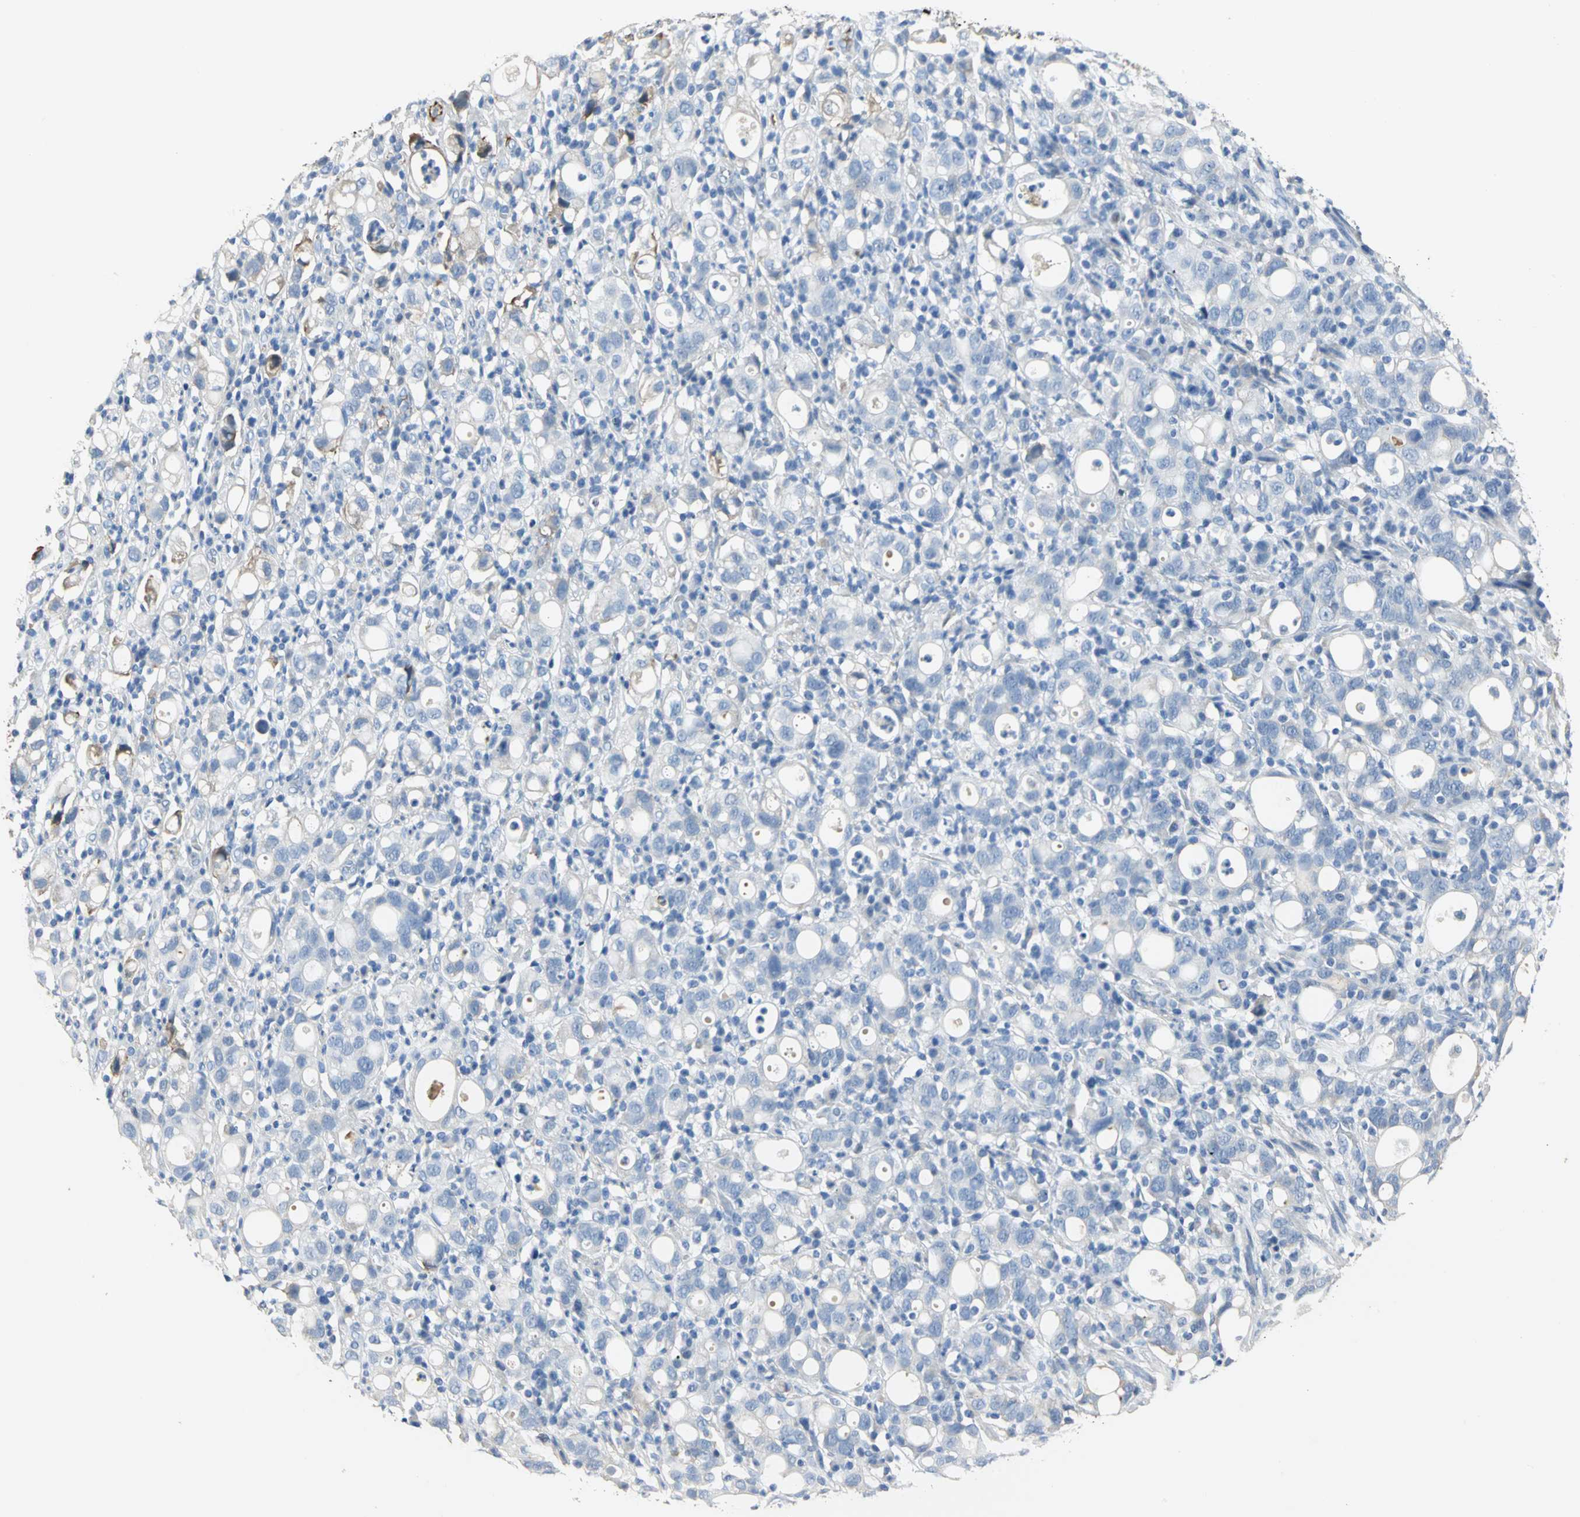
{"staining": {"intensity": "negative", "quantity": "none", "location": "none"}, "tissue": "stomach cancer", "cell_type": "Tumor cells", "image_type": "cancer", "snomed": [{"axis": "morphology", "description": "Adenocarcinoma, NOS"}, {"axis": "topography", "description": "Stomach"}], "caption": "This is an immunohistochemistry photomicrograph of human stomach cancer (adenocarcinoma). There is no staining in tumor cells.", "gene": "GYG2", "patient": {"sex": "female", "age": 75}}